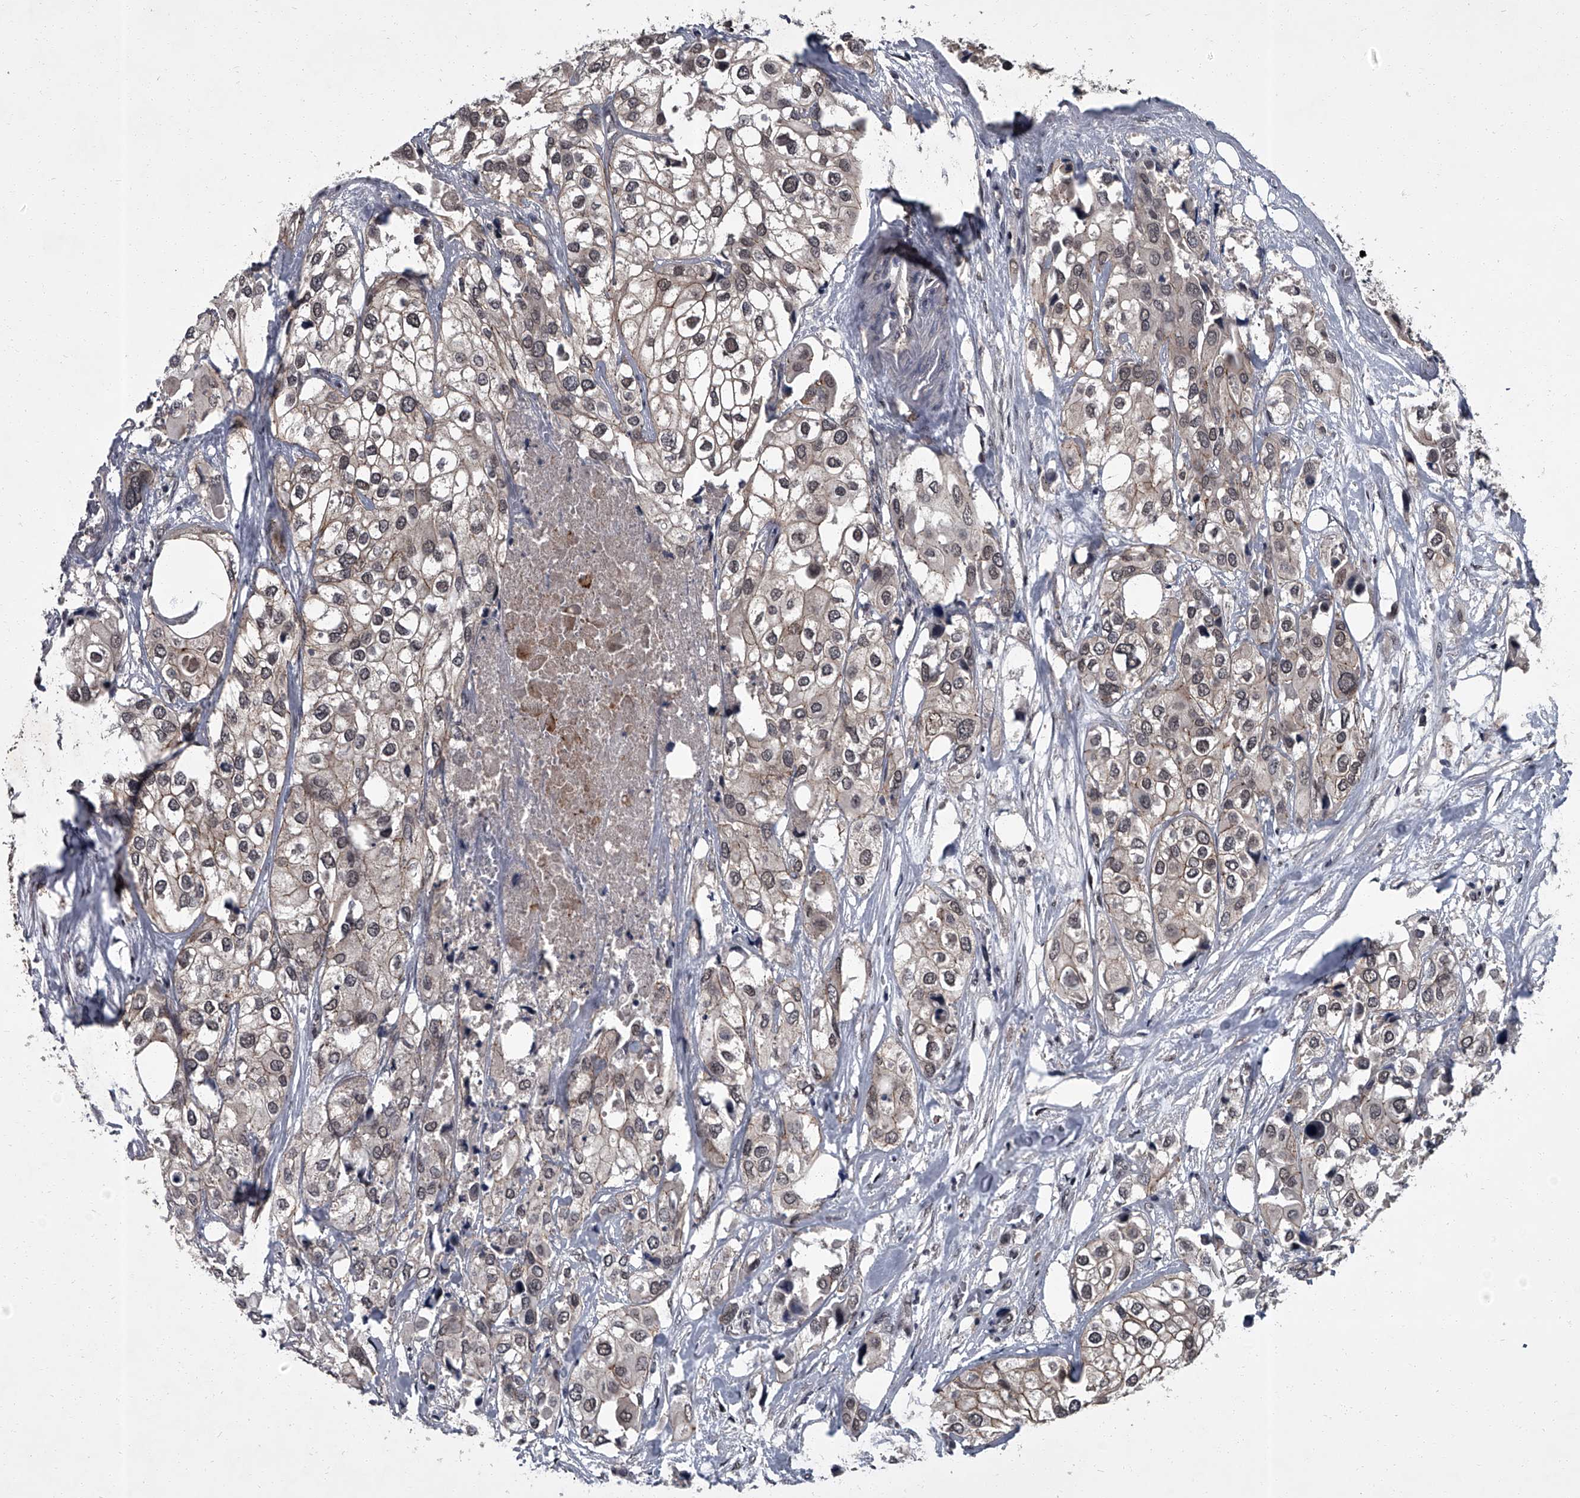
{"staining": {"intensity": "weak", "quantity": ">75%", "location": "cytoplasmic/membranous,nuclear"}, "tissue": "urothelial cancer", "cell_type": "Tumor cells", "image_type": "cancer", "snomed": [{"axis": "morphology", "description": "Urothelial carcinoma, High grade"}, {"axis": "topography", "description": "Urinary bladder"}], "caption": "This photomicrograph exhibits immunohistochemistry (IHC) staining of high-grade urothelial carcinoma, with low weak cytoplasmic/membranous and nuclear expression in approximately >75% of tumor cells.", "gene": "ZNF518B", "patient": {"sex": "male", "age": 64}}